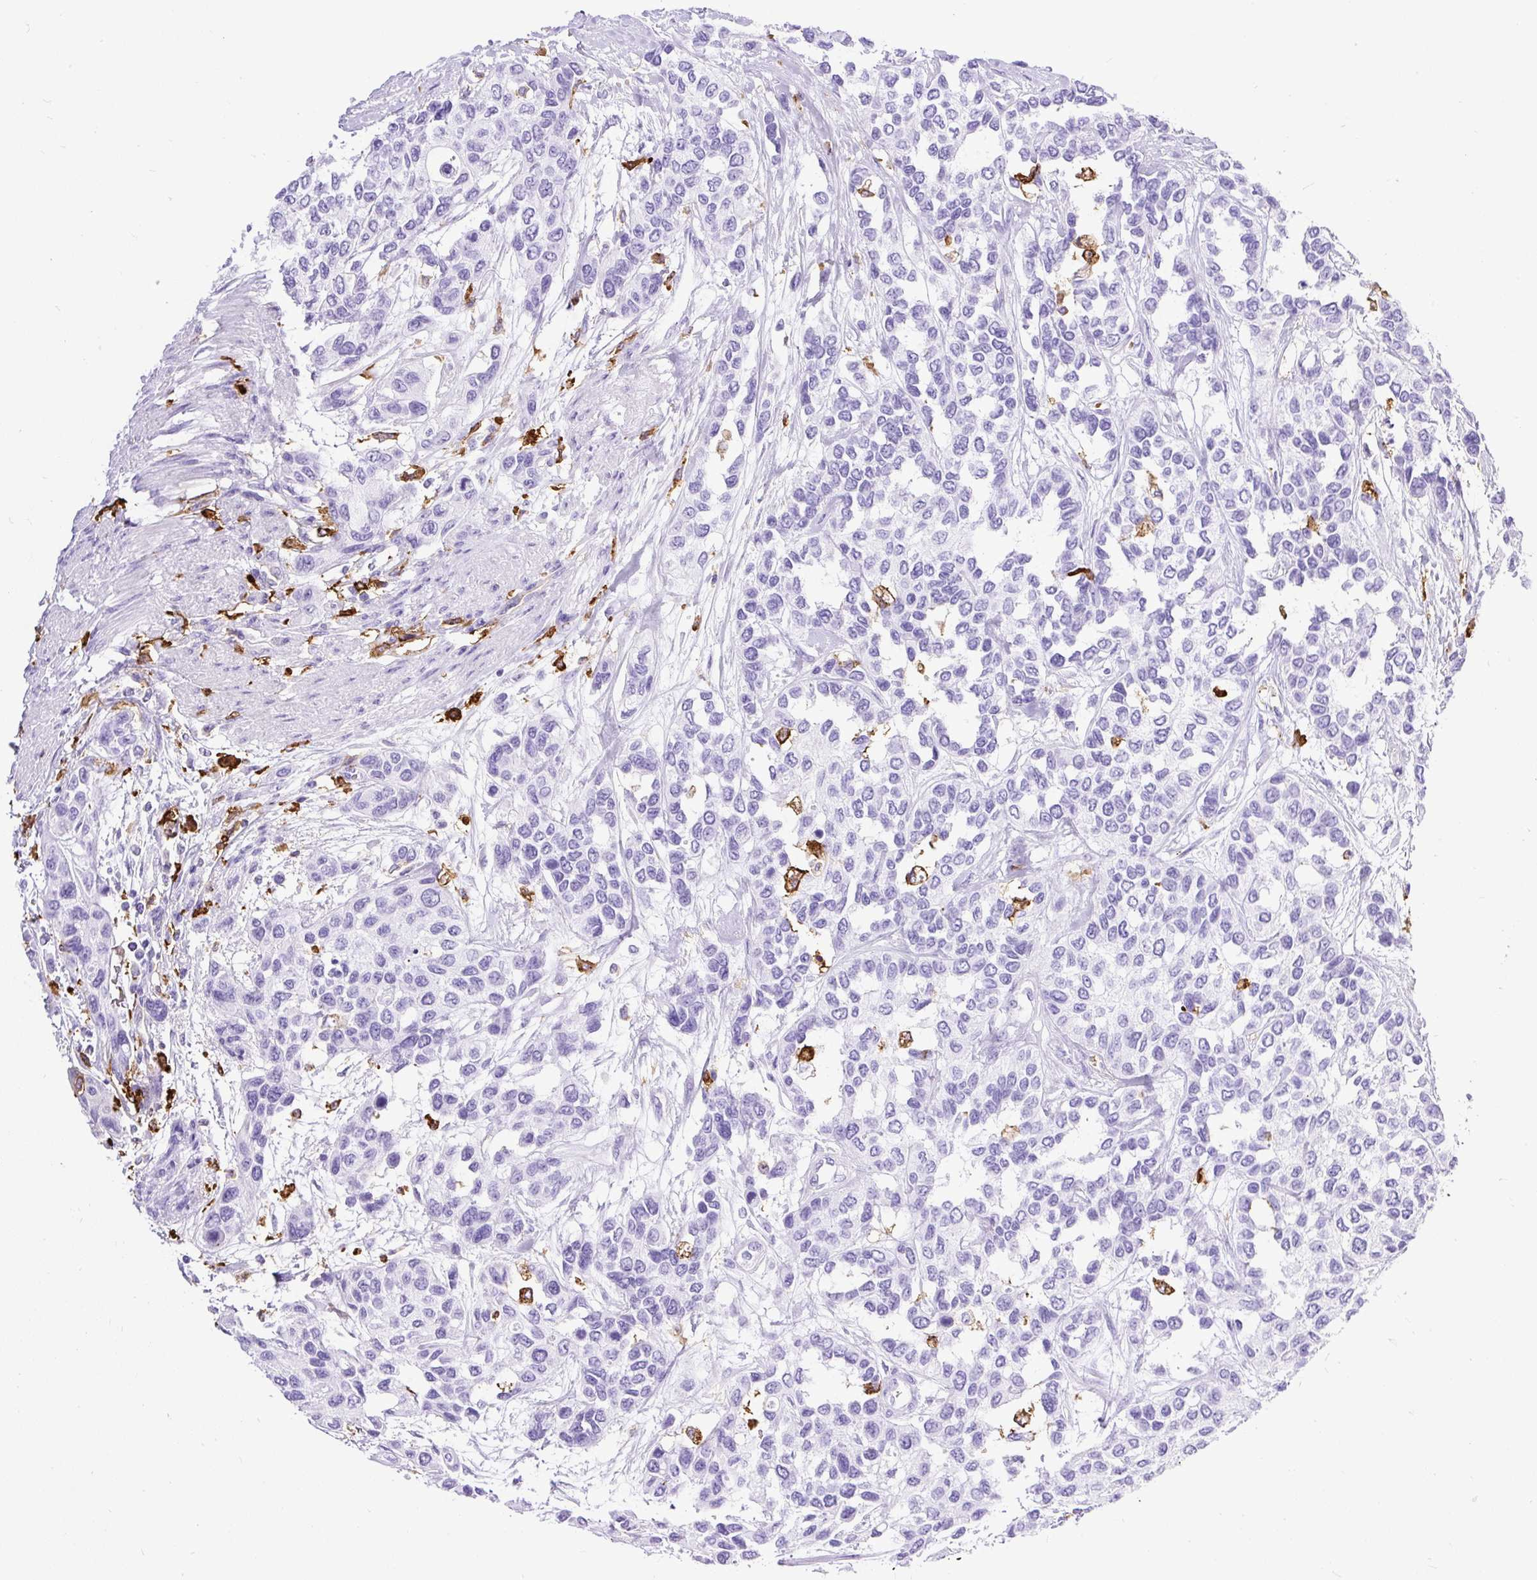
{"staining": {"intensity": "negative", "quantity": "none", "location": "none"}, "tissue": "urothelial cancer", "cell_type": "Tumor cells", "image_type": "cancer", "snomed": [{"axis": "morphology", "description": "Normal tissue, NOS"}, {"axis": "morphology", "description": "Urothelial carcinoma, High grade"}, {"axis": "topography", "description": "Vascular tissue"}, {"axis": "topography", "description": "Urinary bladder"}], "caption": "The image exhibits no staining of tumor cells in urothelial cancer.", "gene": "HLA-DRA", "patient": {"sex": "female", "age": 56}}